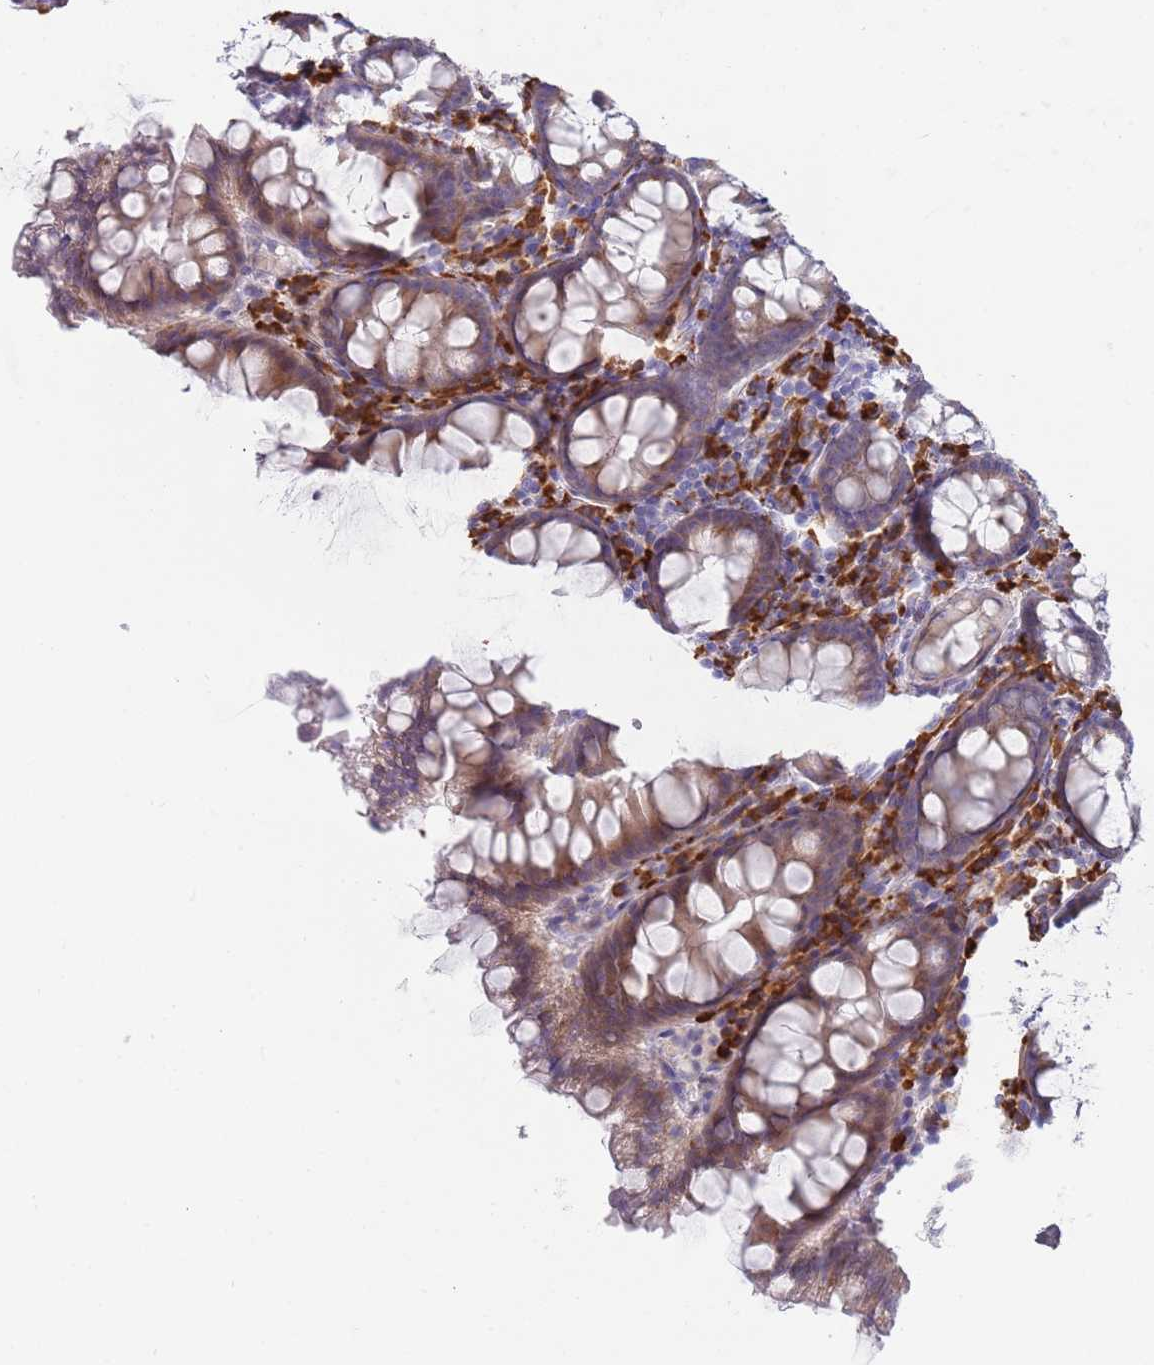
{"staining": {"intensity": "negative", "quantity": "none", "location": "none"}, "tissue": "colon", "cell_type": "Endothelial cells", "image_type": "normal", "snomed": [{"axis": "morphology", "description": "Normal tissue, NOS"}, {"axis": "topography", "description": "Colon"}], "caption": "DAB immunohistochemical staining of unremarkable human colon exhibits no significant expression in endothelial cells. Nuclei are stained in blue.", "gene": "TNRC6C", "patient": {"sex": "female", "age": 79}}